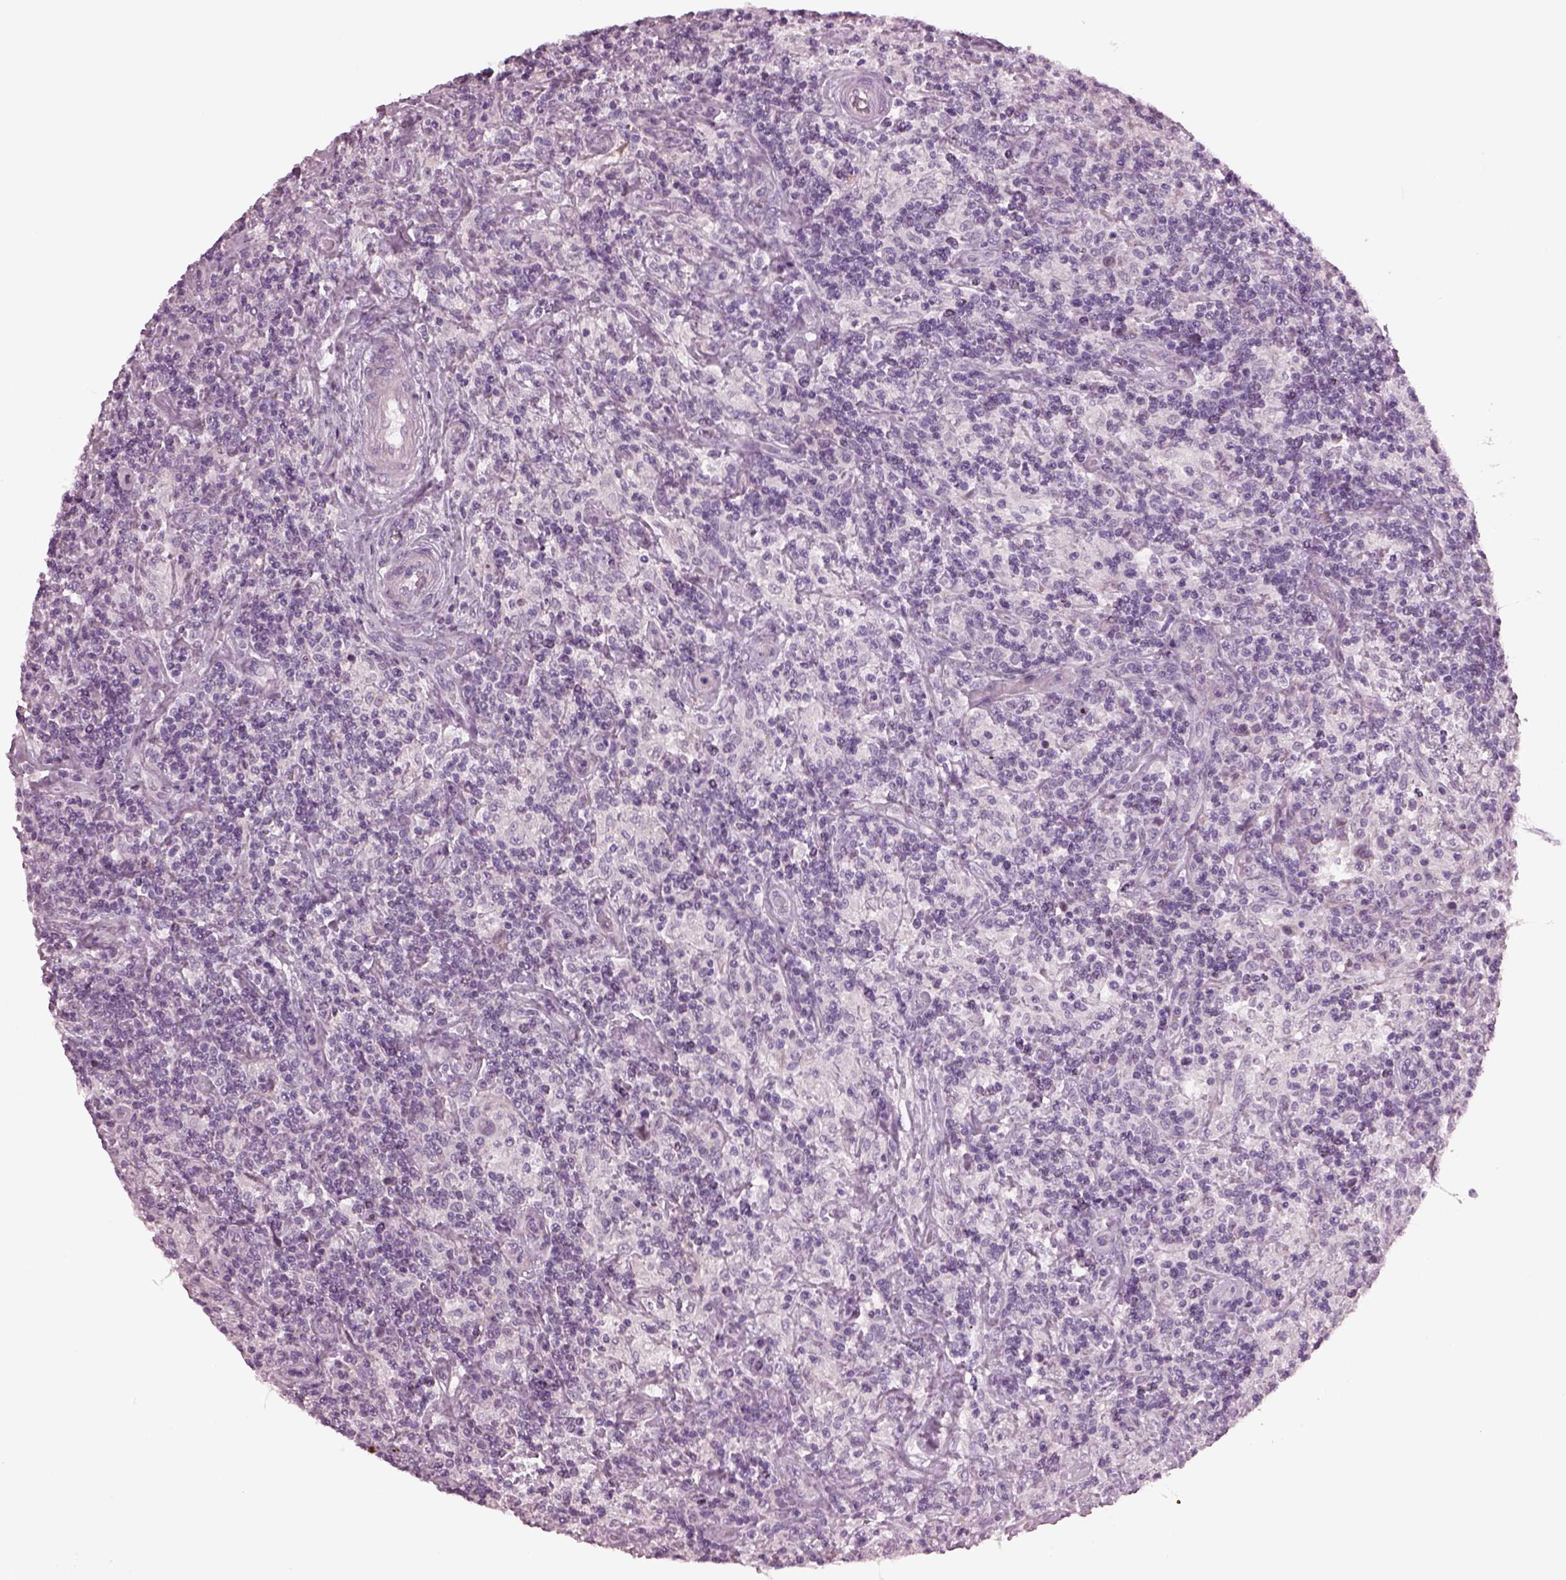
{"staining": {"intensity": "negative", "quantity": "none", "location": "none"}, "tissue": "lymphoma", "cell_type": "Tumor cells", "image_type": "cancer", "snomed": [{"axis": "morphology", "description": "Hodgkin's disease, NOS"}, {"axis": "topography", "description": "Lymph node"}], "caption": "Immunohistochemical staining of lymphoma shows no significant positivity in tumor cells.", "gene": "CYLC1", "patient": {"sex": "male", "age": 70}}